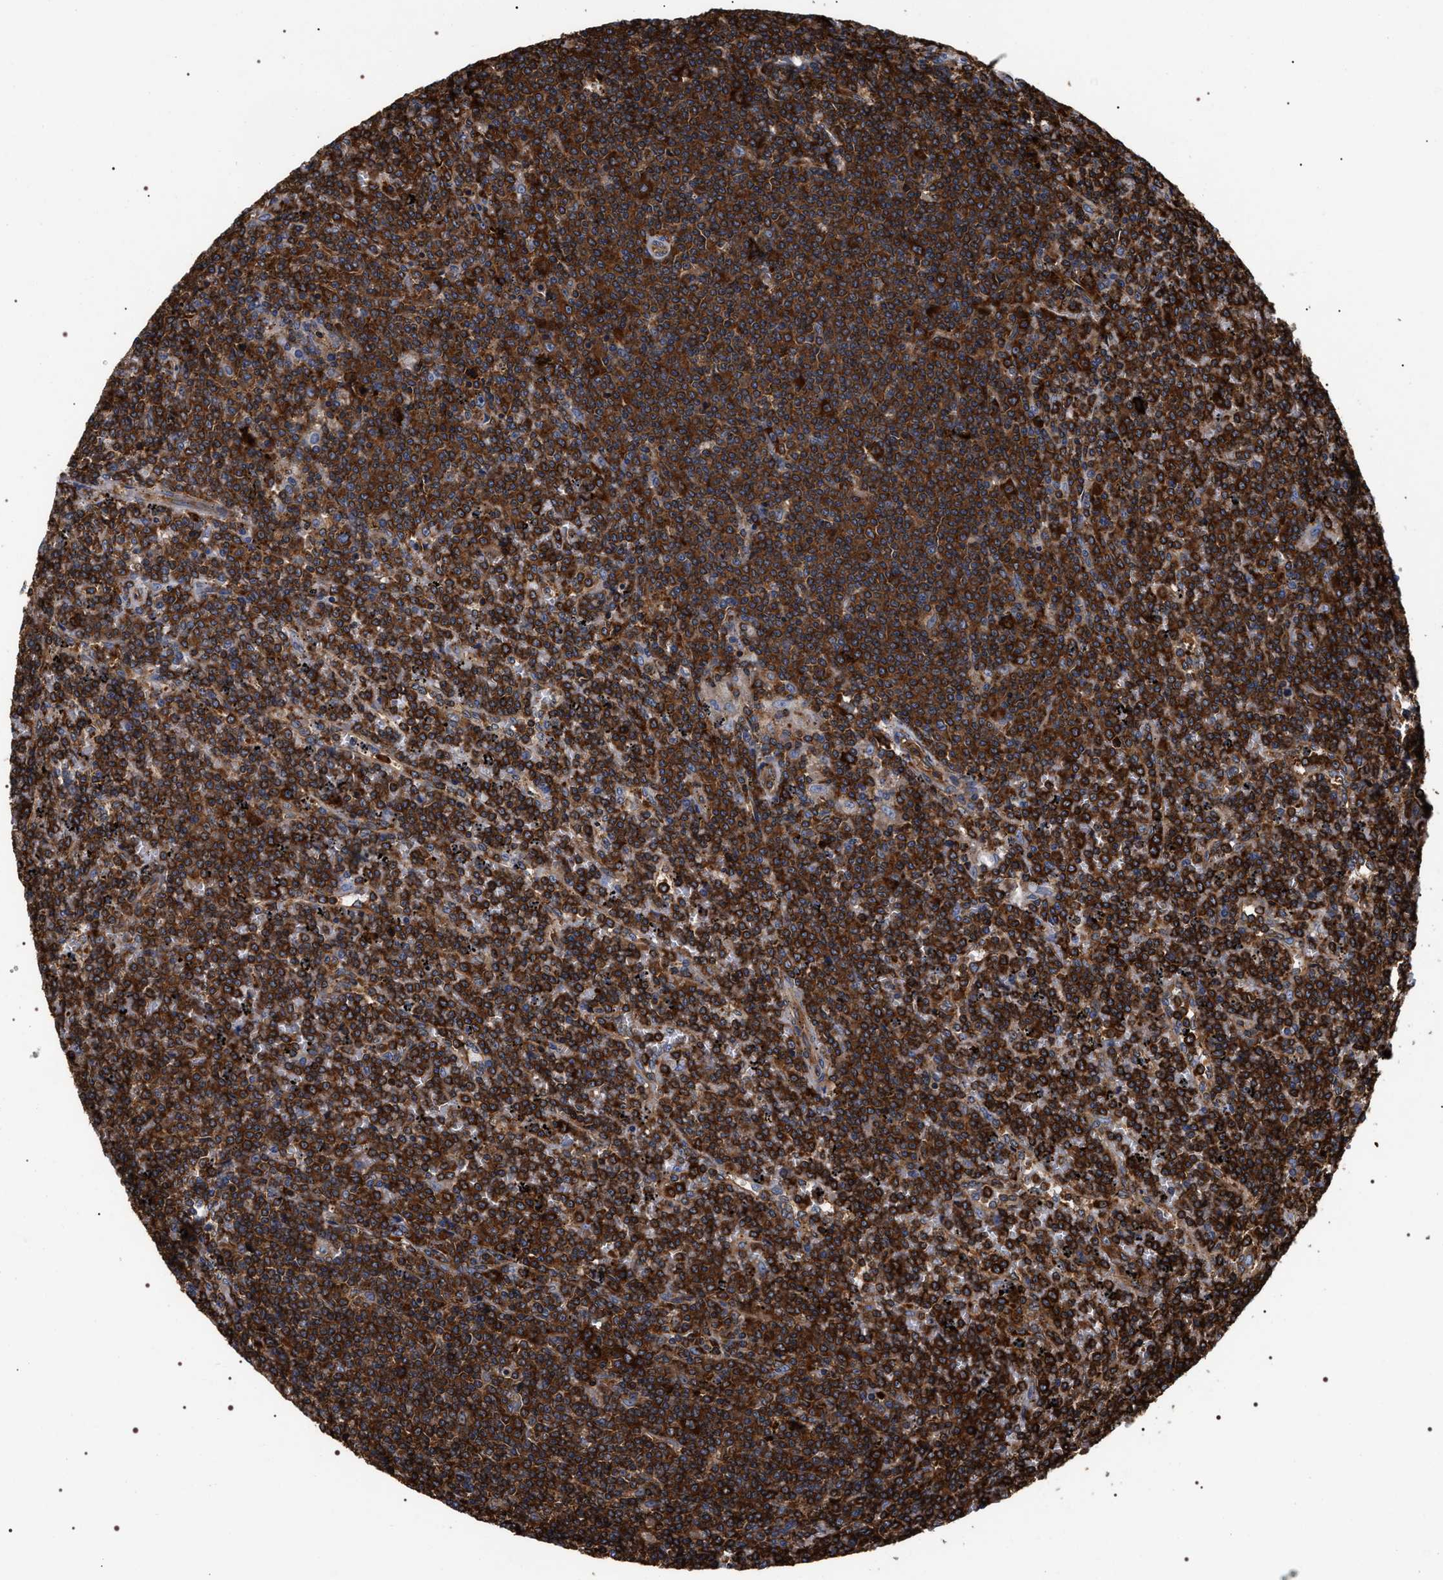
{"staining": {"intensity": "strong", "quantity": ">75%", "location": "cytoplasmic/membranous"}, "tissue": "lymphoma", "cell_type": "Tumor cells", "image_type": "cancer", "snomed": [{"axis": "morphology", "description": "Malignant lymphoma, non-Hodgkin's type, Low grade"}, {"axis": "topography", "description": "Spleen"}], "caption": "This is an image of immunohistochemistry staining of lymphoma, which shows strong expression in the cytoplasmic/membranous of tumor cells.", "gene": "SERBP1", "patient": {"sex": "female", "age": 19}}